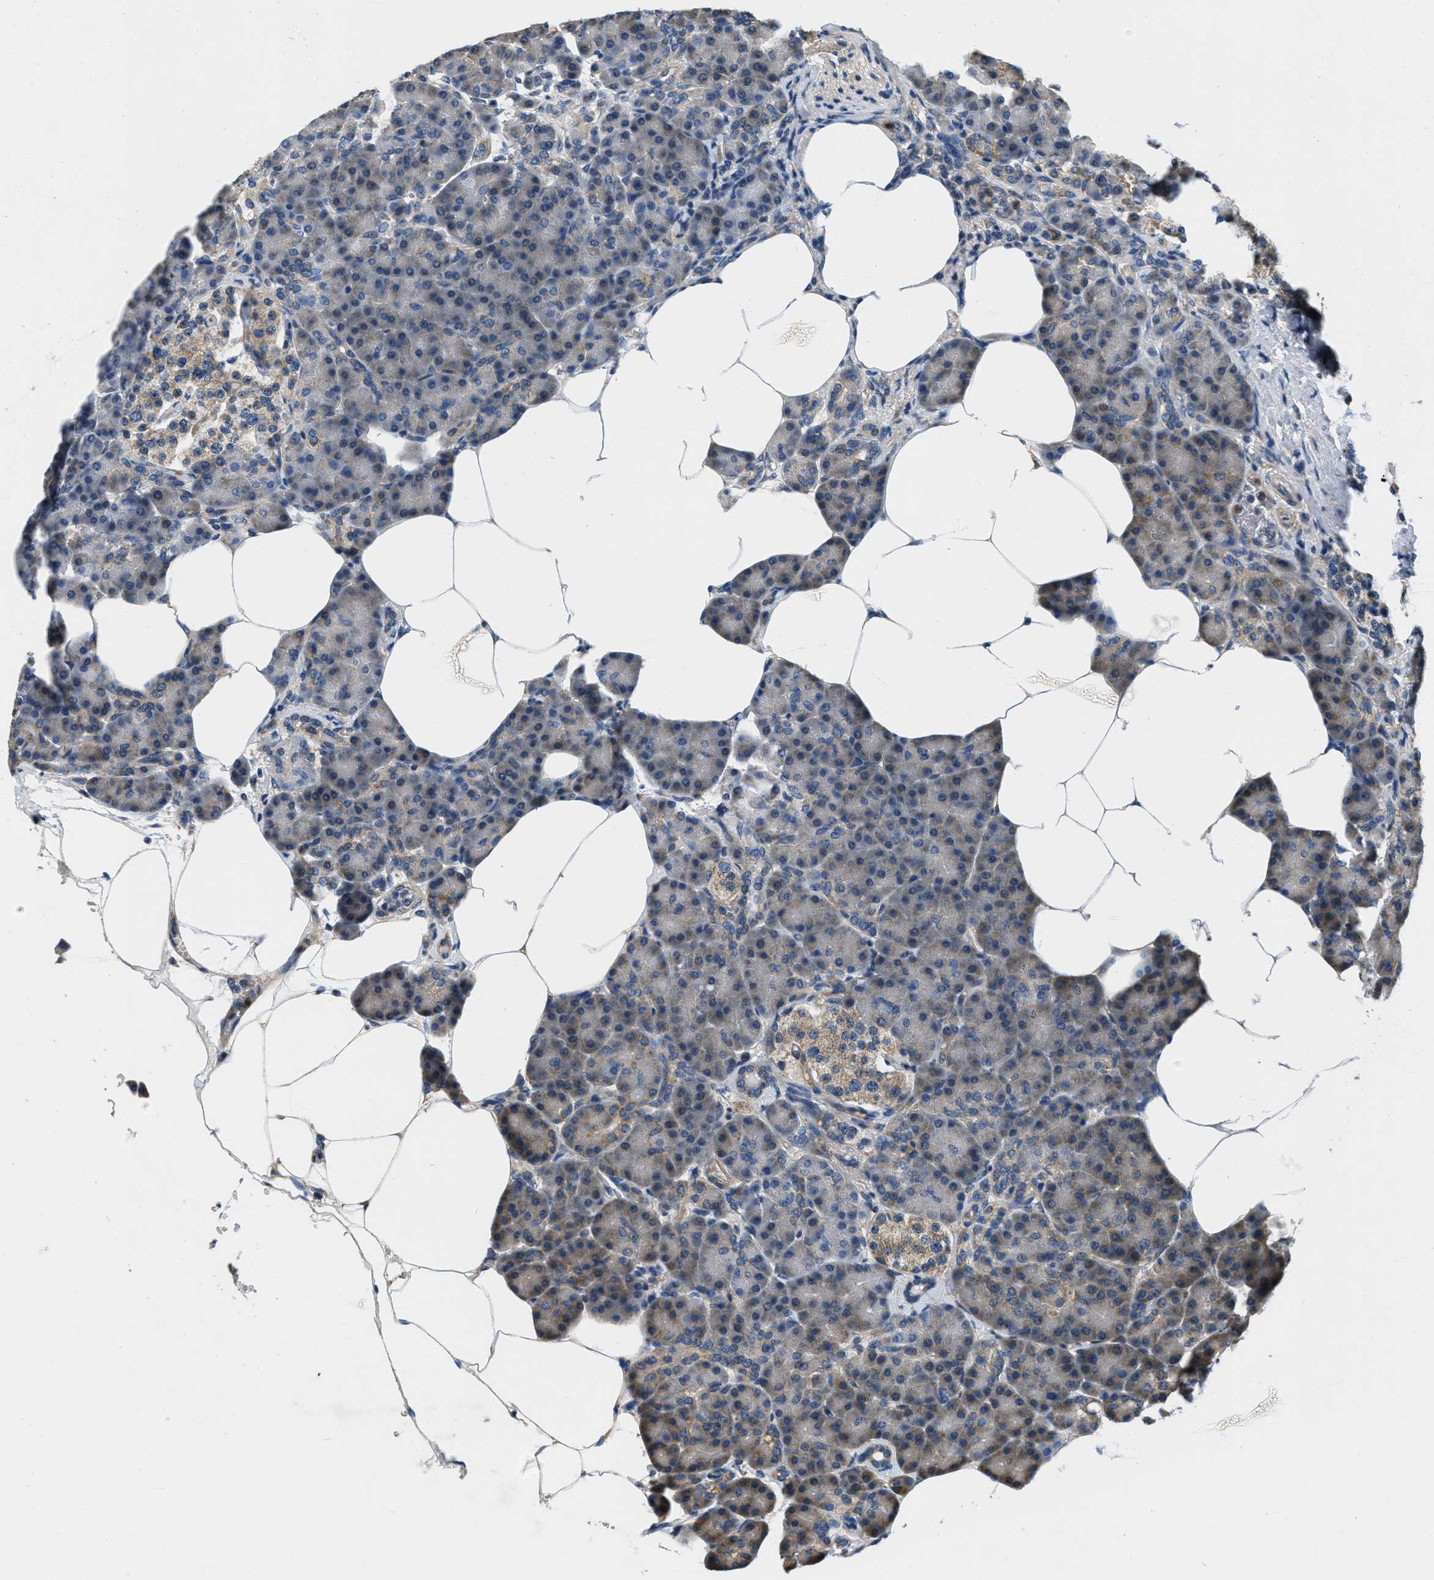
{"staining": {"intensity": "moderate", "quantity": "<25%", "location": "cytoplasmic/membranous"}, "tissue": "pancreas", "cell_type": "Exocrine glandular cells", "image_type": "normal", "snomed": [{"axis": "morphology", "description": "Normal tissue, NOS"}, {"axis": "topography", "description": "Pancreas"}], "caption": "Immunohistochemistry micrograph of normal pancreas stained for a protein (brown), which shows low levels of moderate cytoplasmic/membranous positivity in about <25% of exocrine glandular cells.", "gene": "TOMM70", "patient": {"sex": "female", "age": 70}}